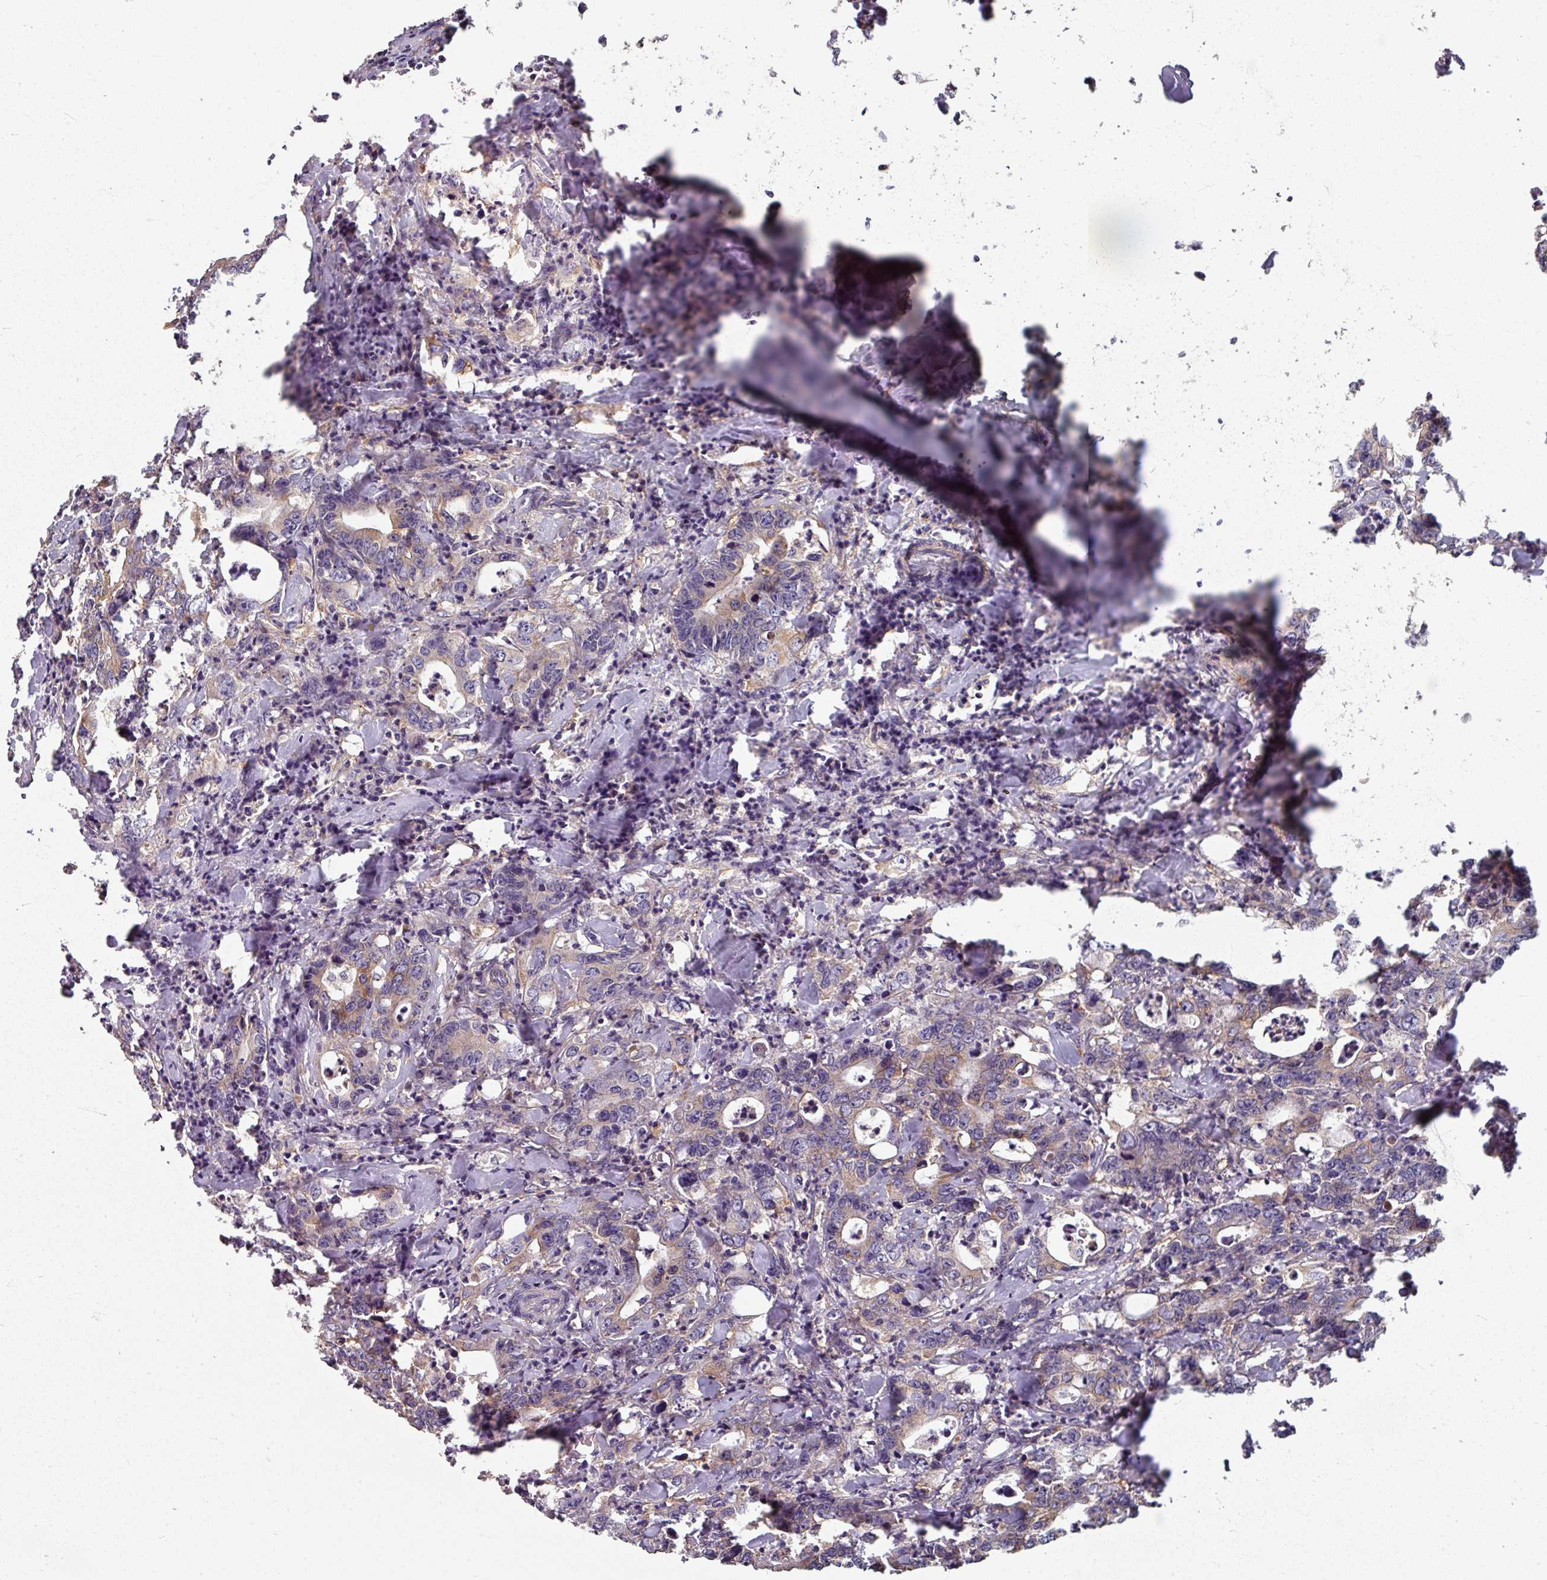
{"staining": {"intensity": "weak", "quantity": "25%-75%", "location": "cytoplasmic/membranous"}, "tissue": "colorectal cancer", "cell_type": "Tumor cells", "image_type": "cancer", "snomed": [{"axis": "morphology", "description": "Adenocarcinoma, NOS"}, {"axis": "topography", "description": "Colon"}], "caption": "Immunohistochemistry (IHC) photomicrograph of neoplastic tissue: colorectal adenocarcinoma stained using immunohistochemistry demonstrates low levels of weak protein expression localized specifically in the cytoplasmic/membranous of tumor cells, appearing as a cytoplasmic/membranous brown color.", "gene": "CCDC68", "patient": {"sex": "female", "age": 75}}